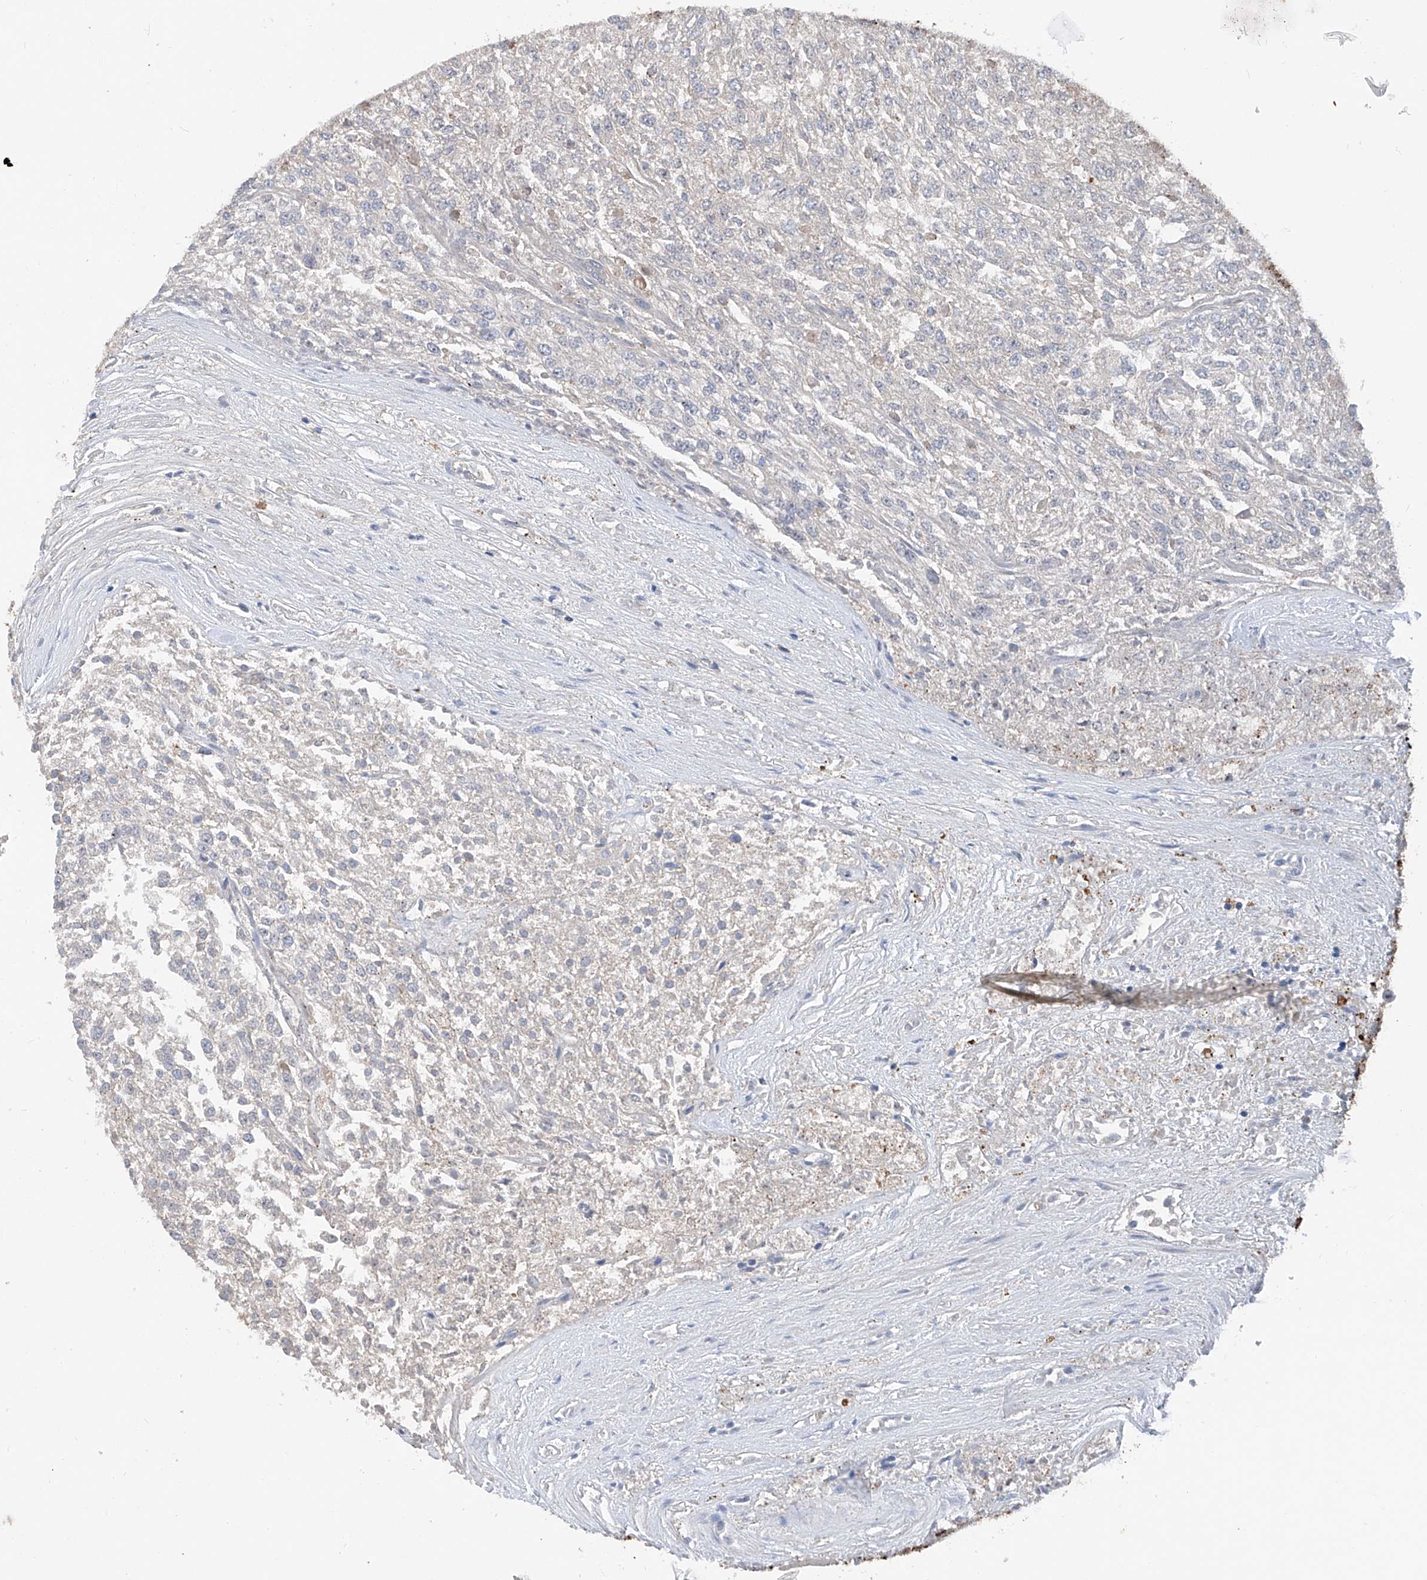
{"staining": {"intensity": "negative", "quantity": "none", "location": "none"}, "tissue": "renal cancer", "cell_type": "Tumor cells", "image_type": "cancer", "snomed": [{"axis": "morphology", "description": "Adenocarcinoma, NOS"}, {"axis": "topography", "description": "Kidney"}], "caption": "Immunohistochemistry histopathology image of neoplastic tissue: human renal cancer stained with DAB (3,3'-diaminobenzidine) exhibits no significant protein positivity in tumor cells.", "gene": "ZNF484", "patient": {"sex": "female", "age": 54}}